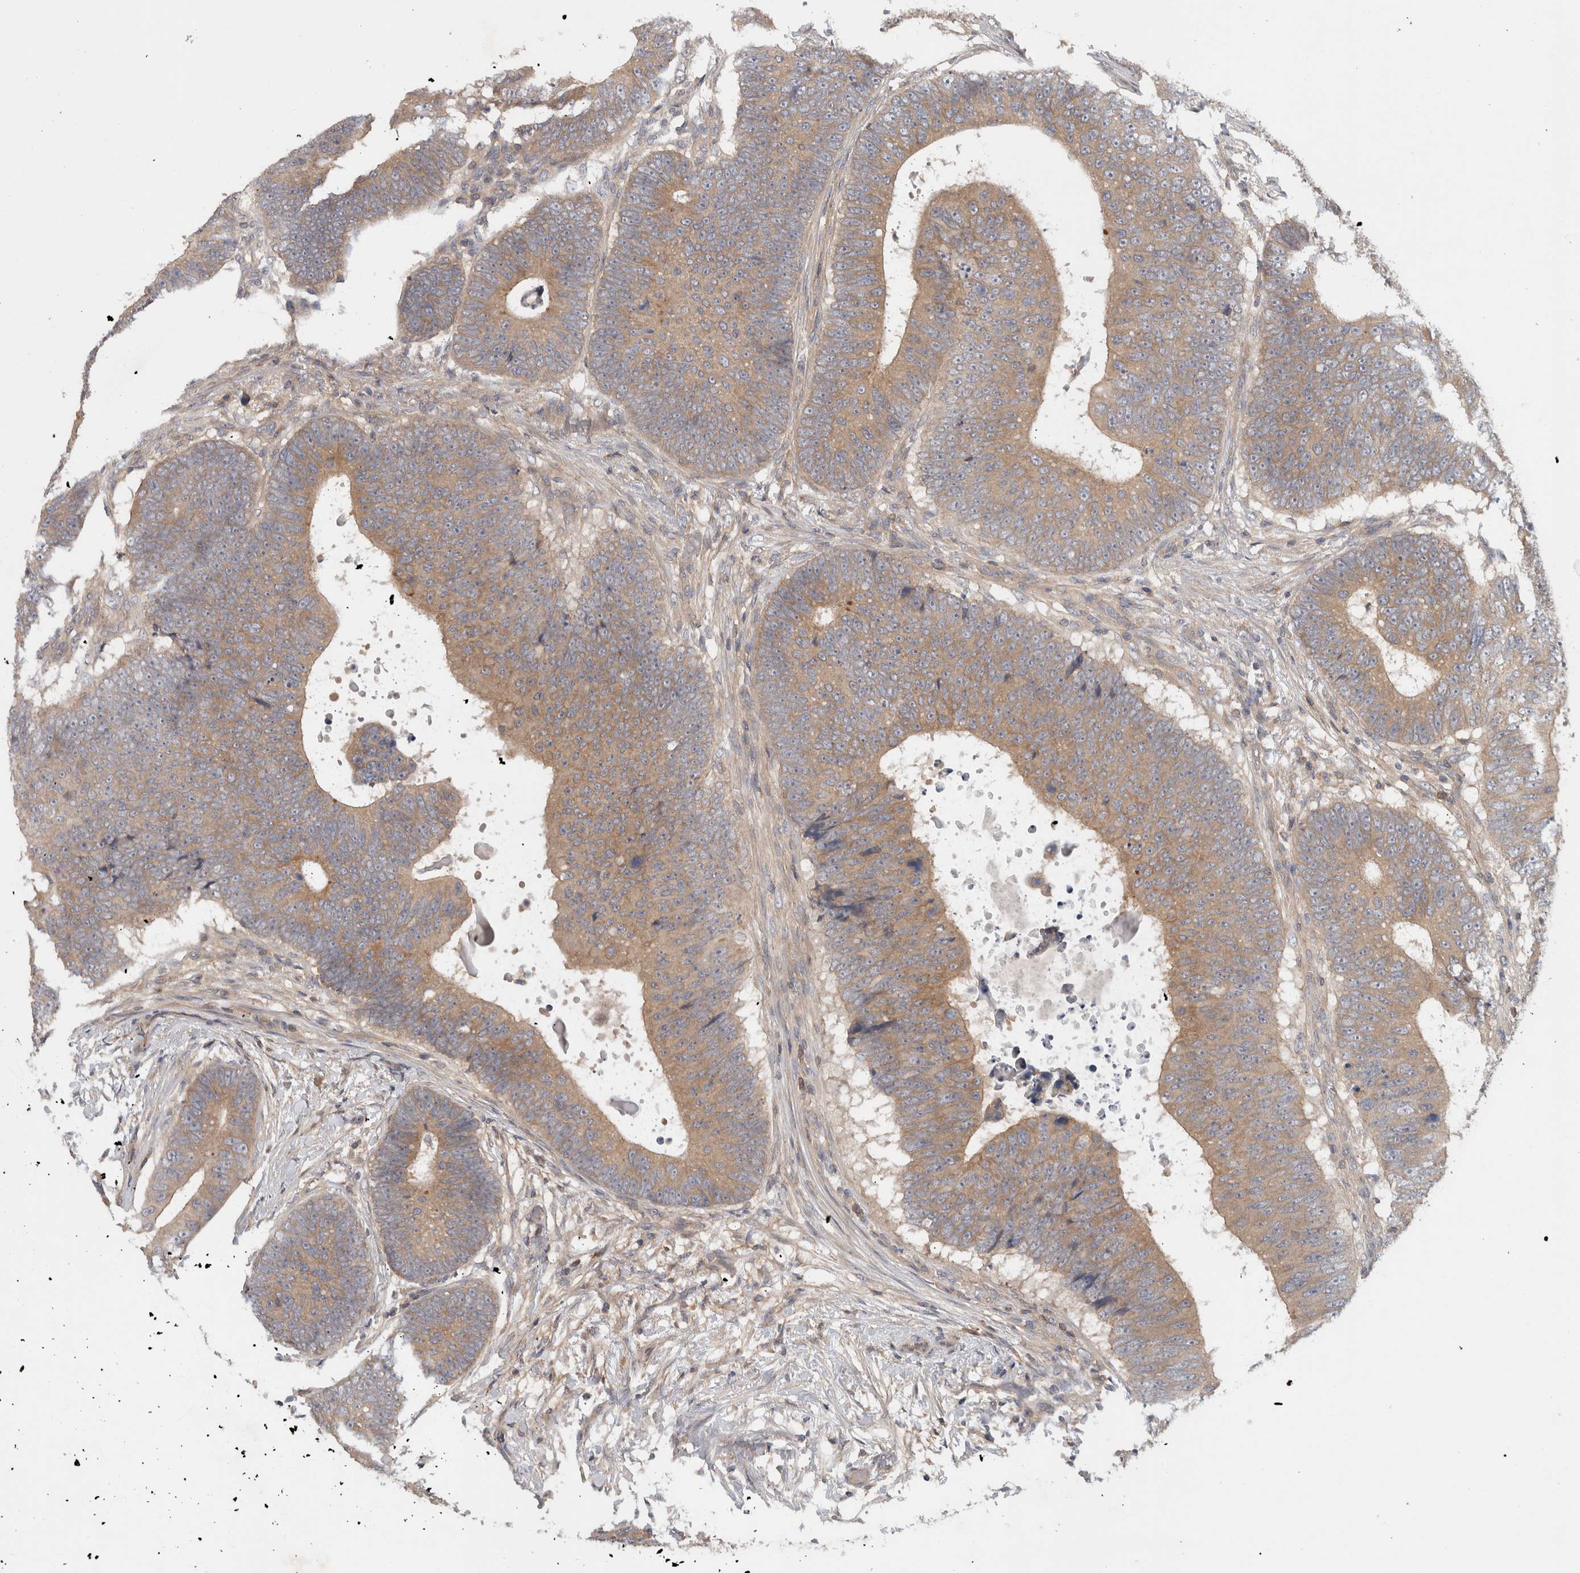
{"staining": {"intensity": "moderate", "quantity": ">75%", "location": "cytoplasmic/membranous"}, "tissue": "colorectal cancer", "cell_type": "Tumor cells", "image_type": "cancer", "snomed": [{"axis": "morphology", "description": "Adenocarcinoma, NOS"}, {"axis": "topography", "description": "Colon"}], "caption": "A high-resolution image shows IHC staining of colorectal cancer (adenocarcinoma), which demonstrates moderate cytoplasmic/membranous expression in approximately >75% of tumor cells.", "gene": "SCARA5", "patient": {"sex": "male", "age": 56}}